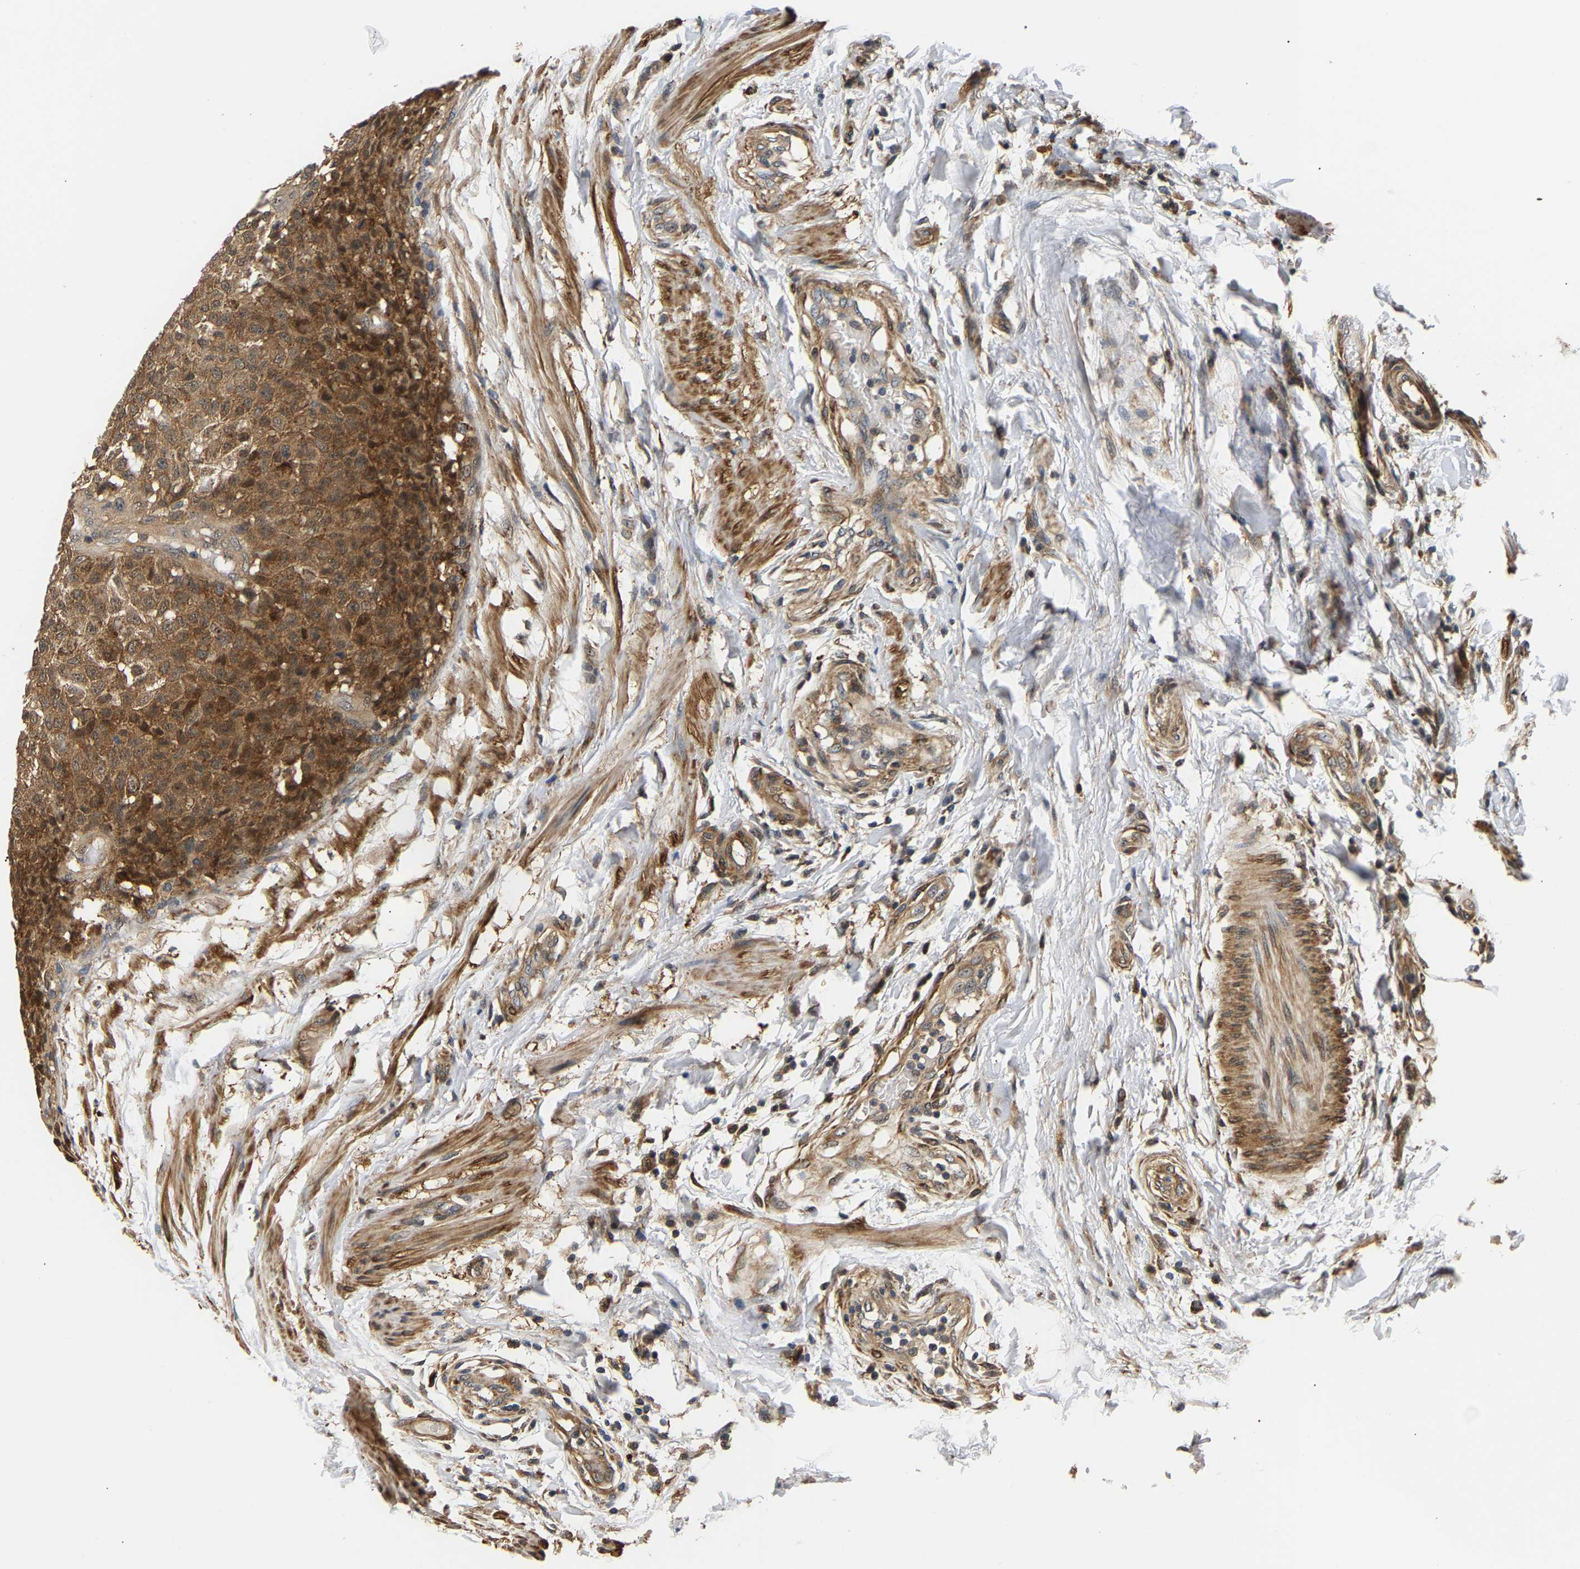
{"staining": {"intensity": "moderate", "quantity": ">75%", "location": "cytoplasmic/membranous,nuclear"}, "tissue": "testis cancer", "cell_type": "Tumor cells", "image_type": "cancer", "snomed": [{"axis": "morphology", "description": "Seminoma, NOS"}, {"axis": "topography", "description": "Testis"}], "caption": "High-power microscopy captured an immunohistochemistry (IHC) photomicrograph of testis seminoma, revealing moderate cytoplasmic/membranous and nuclear positivity in about >75% of tumor cells.", "gene": "LARP6", "patient": {"sex": "male", "age": 59}}